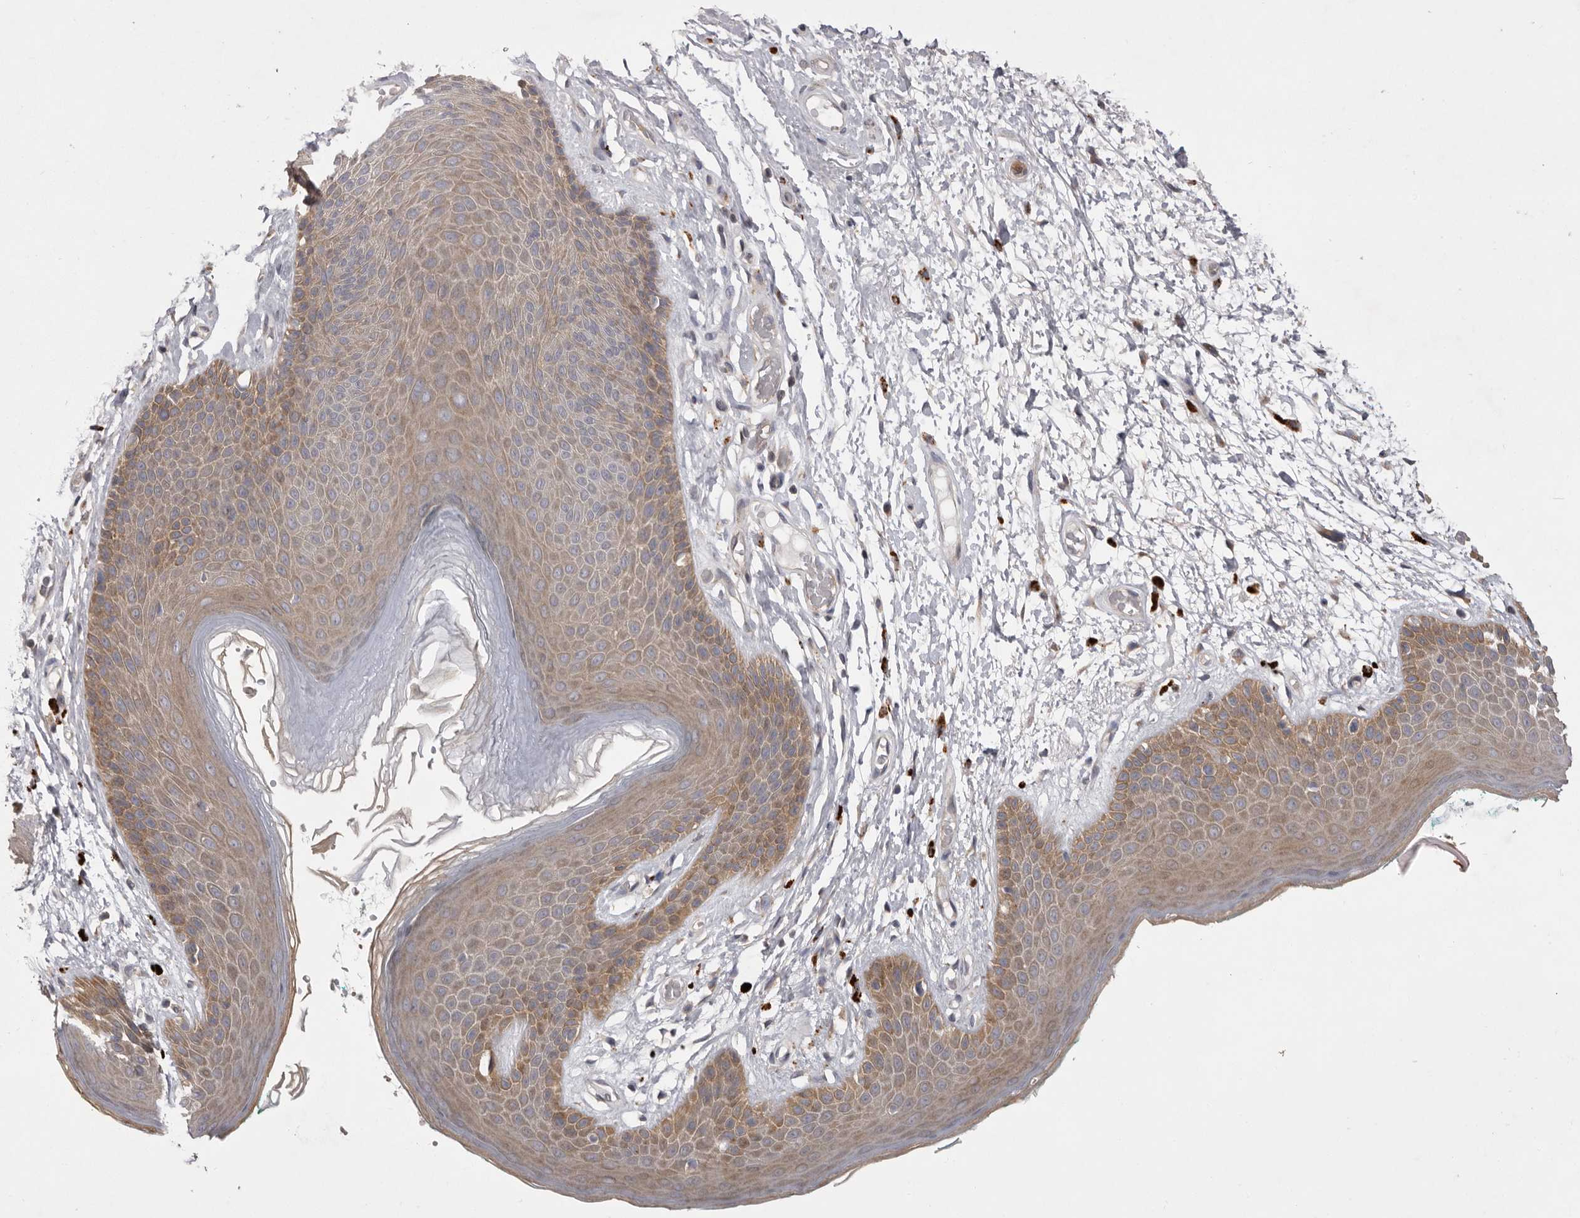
{"staining": {"intensity": "moderate", "quantity": "25%-75%", "location": "cytoplasmic/membranous"}, "tissue": "skin", "cell_type": "Epidermal cells", "image_type": "normal", "snomed": [{"axis": "morphology", "description": "Normal tissue, NOS"}, {"axis": "topography", "description": "Anal"}], "caption": "IHC histopathology image of benign human skin stained for a protein (brown), which shows medium levels of moderate cytoplasmic/membranous positivity in about 25%-75% of epidermal cells.", "gene": "WDR47", "patient": {"sex": "male", "age": 74}}